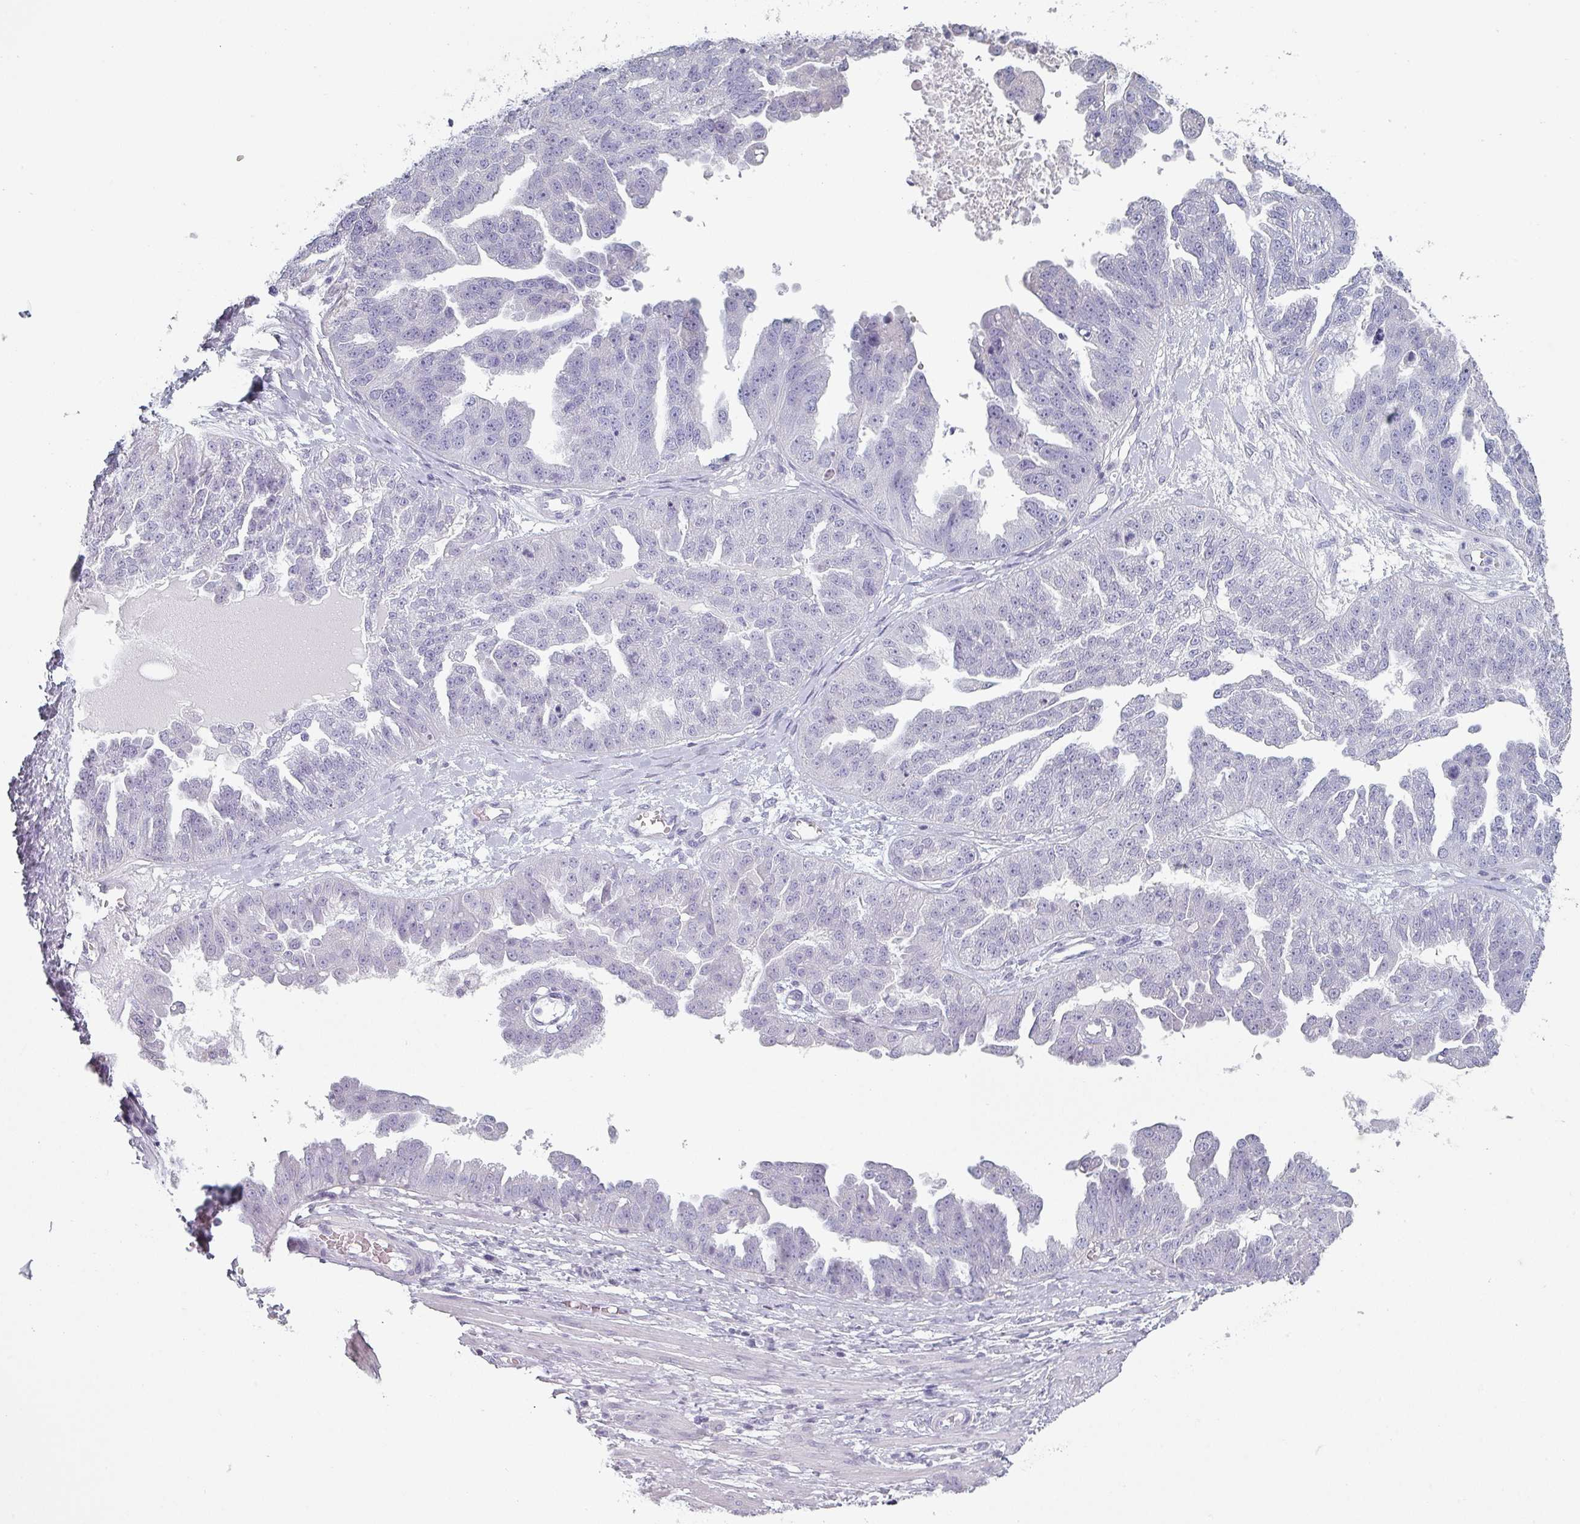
{"staining": {"intensity": "negative", "quantity": "none", "location": "none"}, "tissue": "ovarian cancer", "cell_type": "Tumor cells", "image_type": "cancer", "snomed": [{"axis": "morphology", "description": "Cystadenocarcinoma, serous, NOS"}, {"axis": "topography", "description": "Ovary"}], "caption": "This is an IHC histopathology image of human serous cystadenocarcinoma (ovarian). There is no positivity in tumor cells.", "gene": "SFTPA1", "patient": {"sex": "female", "age": 58}}